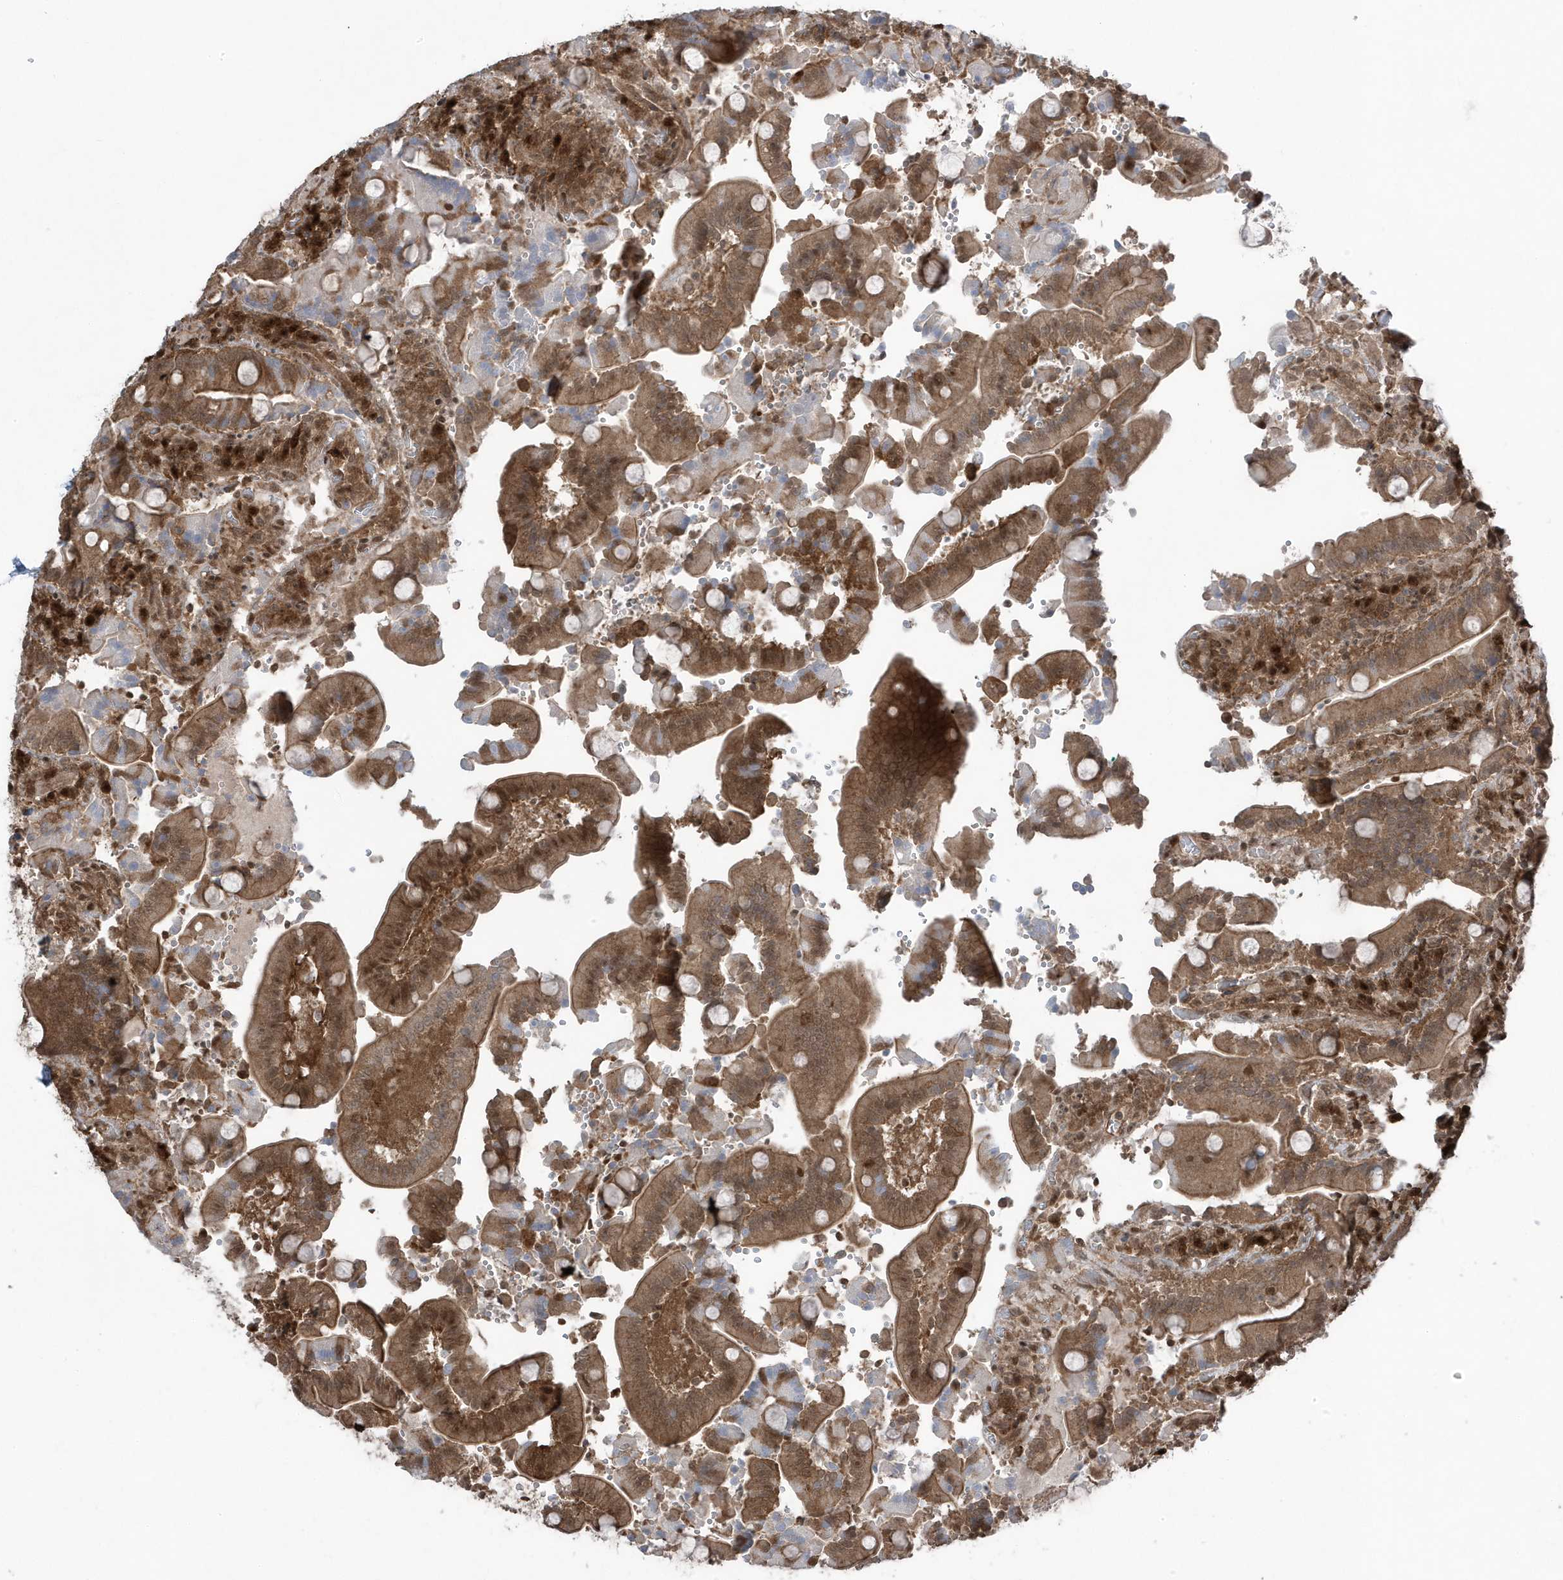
{"staining": {"intensity": "moderate", "quantity": ">75%", "location": "cytoplasmic/membranous"}, "tissue": "duodenum", "cell_type": "Glandular cells", "image_type": "normal", "snomed": [{"axis": "morphology", "description": "Normal tissue, NOS"}, {"axis": "topography", "description": "Duodenum"}], "caption": "Human duodenum stained for a protein (brown) shows moderate cytoplasmic/membranous positive expression in about >75% of glandular cells.", "gene": "MAPK1IP1L", "patient": {"sex": "female", "age": 62}}